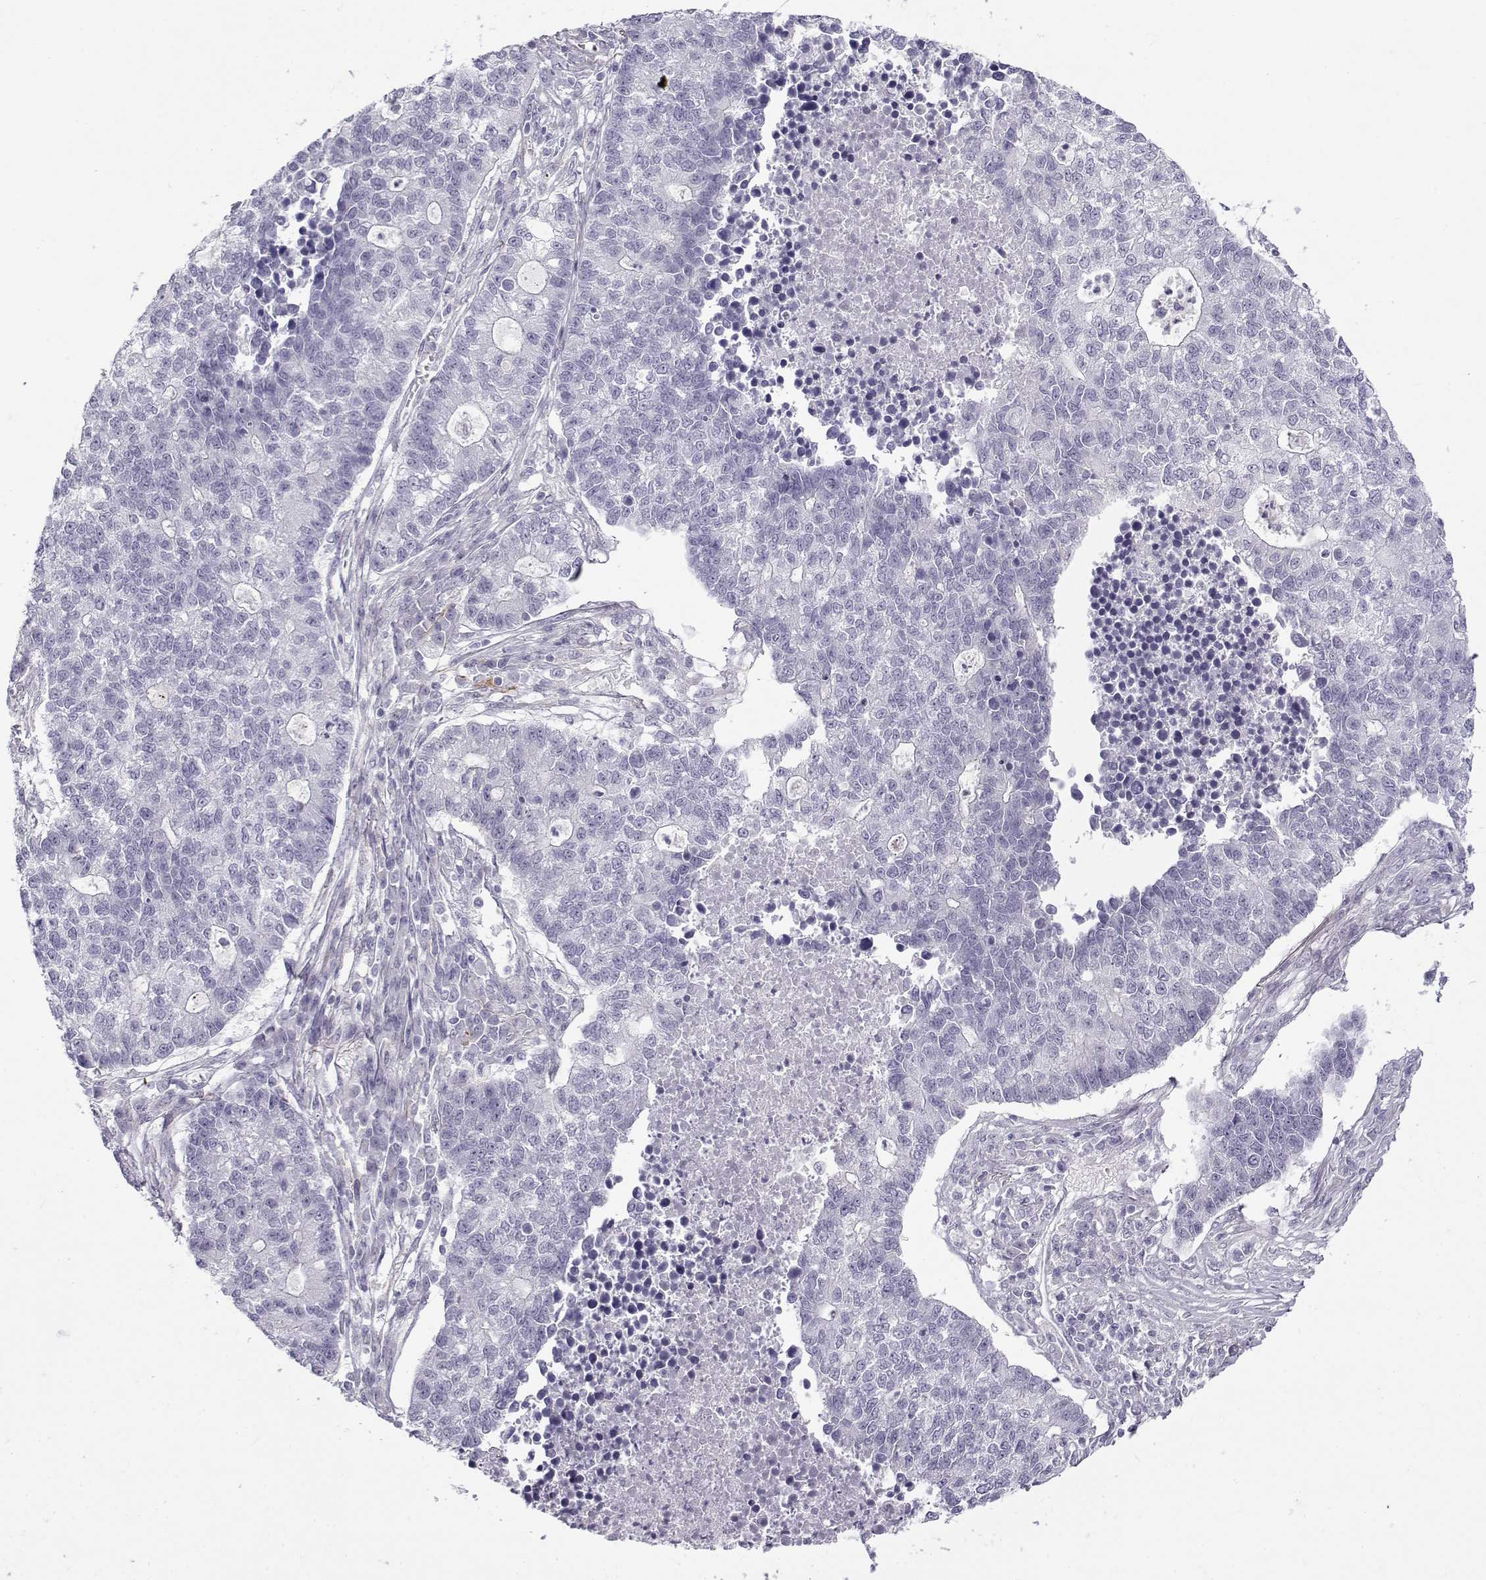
{"staining": {"intensity": "negative", "quantity": "none", "location": "none"}, "tissue": "lung cancer", "cell_type": "Tumor cells", "image_type": "cancer", "snomed": [{"axis": "morphology", "description": "Adenocarcinoma, NOS"}, {"axis": "topography", "description": "Lung"}], "caption": "Human lung cancer (adenocarcinoma) stained for a protein using IHC displays no positivity in tumor cells.", "gene": "GTSF1L", "patient": {"sex": "male", "age": 57}}